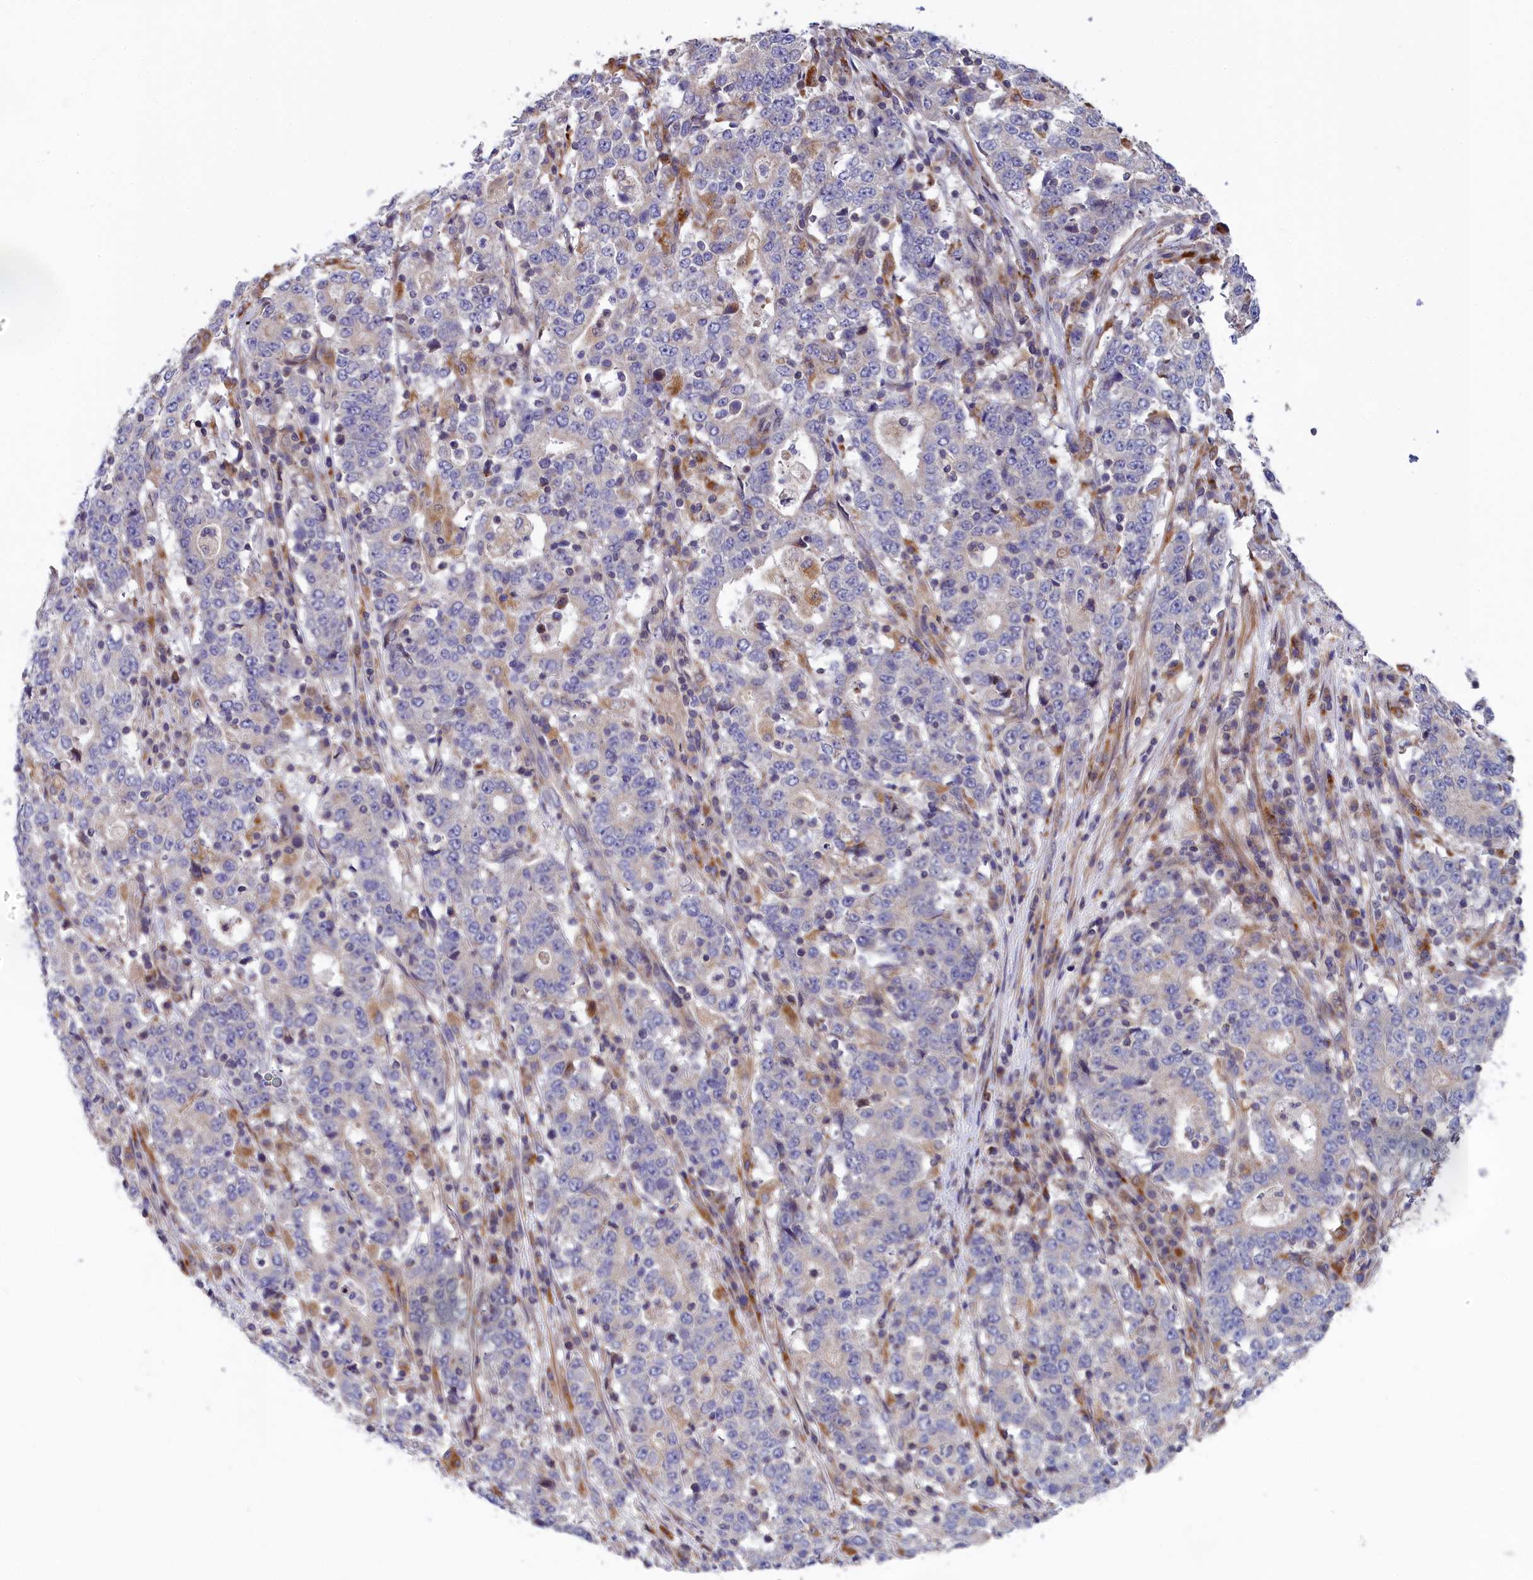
{"staining": {"intensity": "negative", "quantity": "none", "location": "none"}, "tissue": "stomach cancer", "cell_type": "Tumor cells", "image_type": "cancer", "snomed": [{"axis": "morphology", "description": "Adenocarcinoma, NOS"}, {"axis": "topography", "description": "Stomach"}], "caption": "IHC photomicrograph of stomach cancer stained for a protein (brown), which displays no staining in tumor cells.", "gene": "BLTP2", "patient": {"sex": "male", "age": 59}}